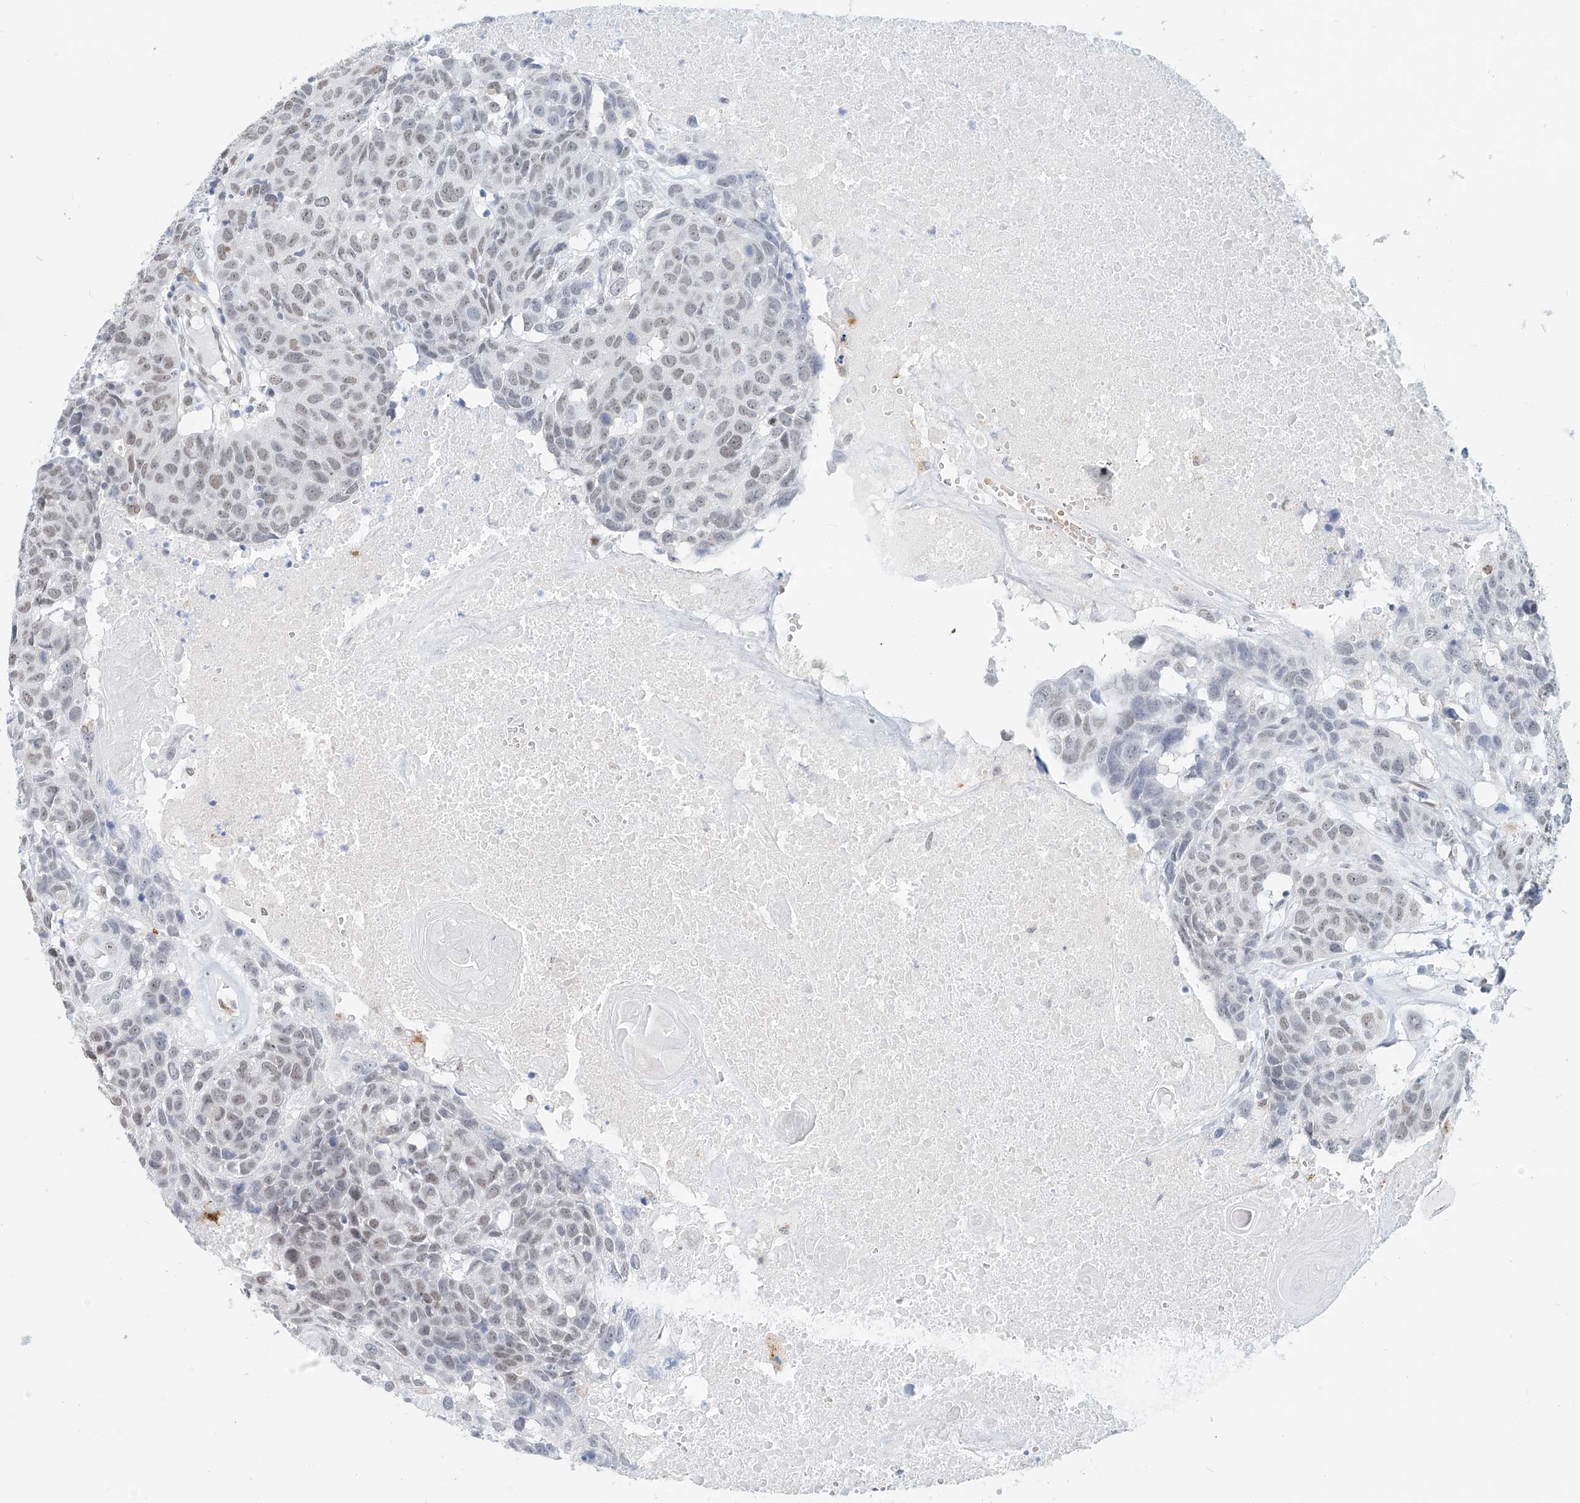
{"staining": {"intensity": "weak", "quantity": "25%-75%", "location": "nuclear"}, "tissue": "head and neck cancer", "cell_type": "Tumor cells", "image_type": "cancer", "snomed": [{"axis": "morphology", "description": "Squamous cell carcinoma, NOS"}, {"axis": "topography", "description": "Head-Neck"}], "caption": "Protein expression analysis of human head and neck cancer (squamous cell carcinoma) reveals weak nuclear positivity in about 25%-75% of tumor cells.", "gene": "SASH1", "patient": {"sex": "male", "age": 66}}